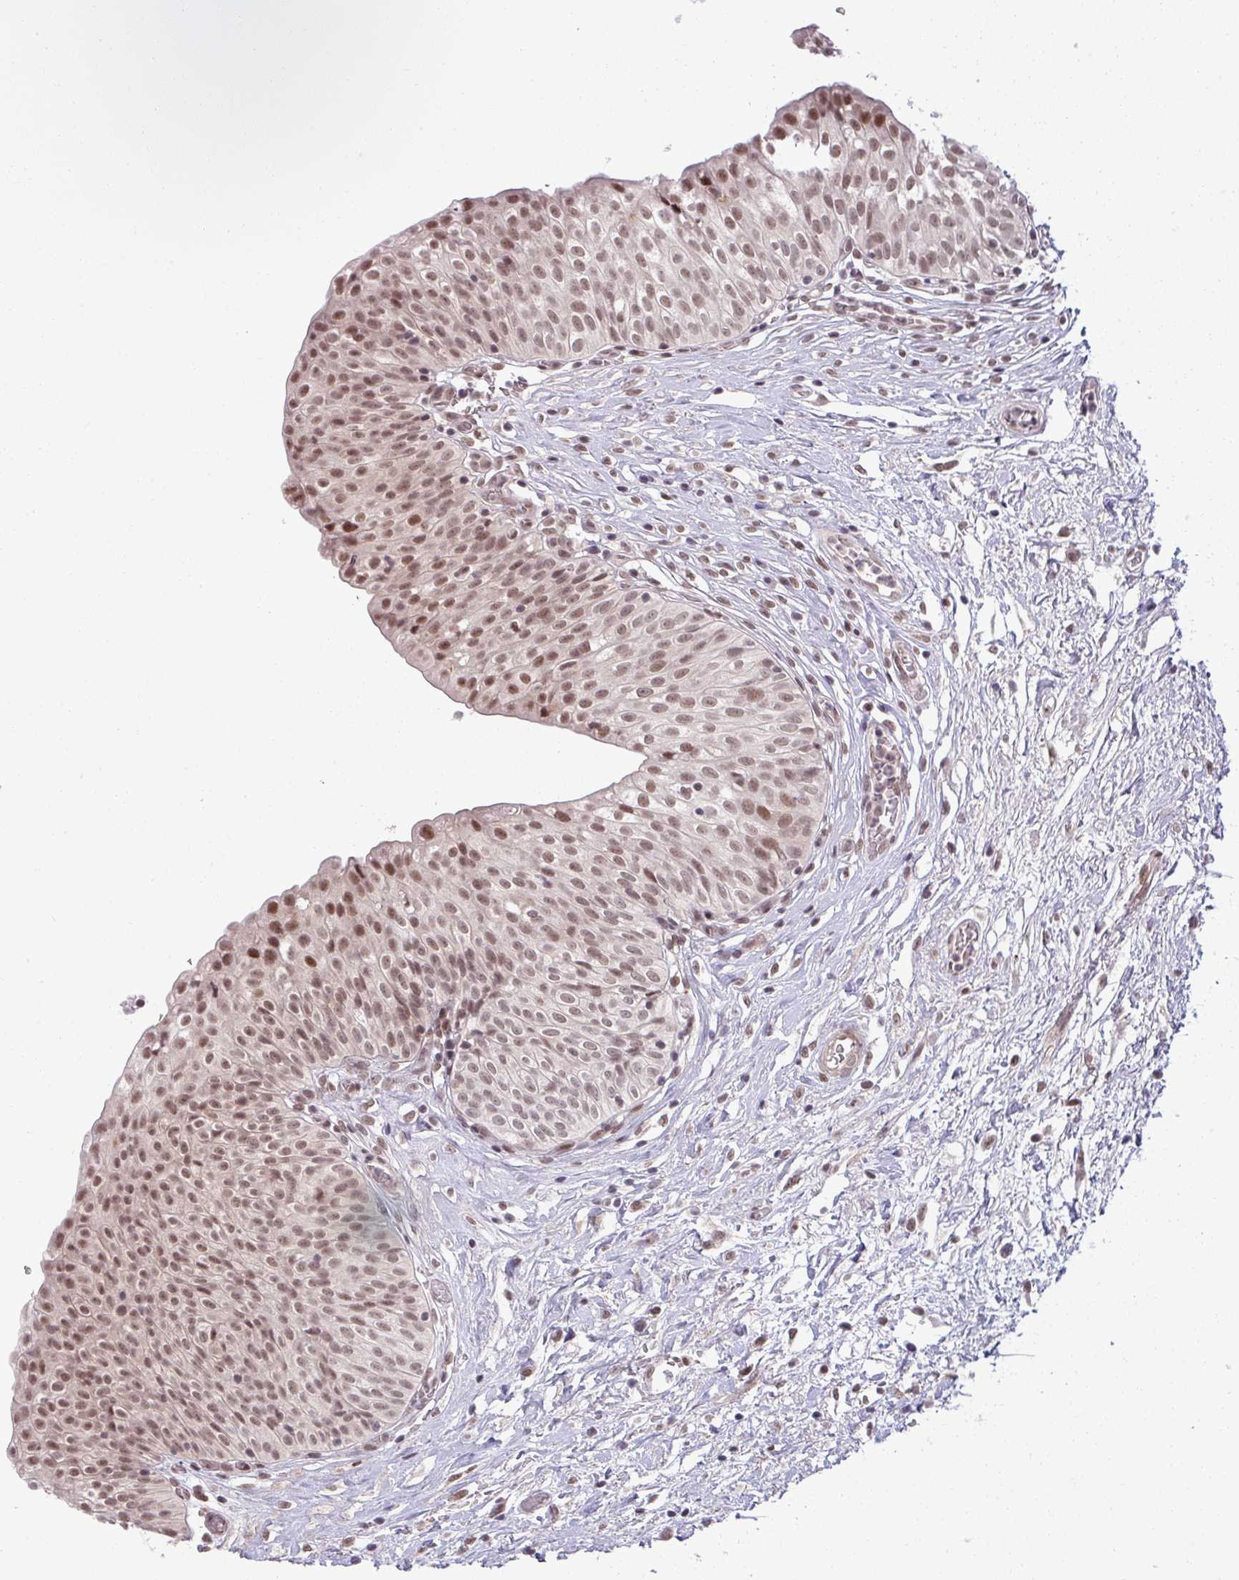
{"staining": {"intensity": "moderate", "quantity": ">75%", "location": "nuclear"}, "tissue": "urinary bladder", "cell_type": "Urothelial cells", "image_type": "normal", "snomed": [{"axis": "morphology", "description": "Normal tissue, NOS"}, {"axis": "topography", "description": "Urinary bladder"}], "caption": "Urothelial cells demonstrate medium levels of moderate nuclear expression in approximately >75% of cells in benign urinary bladder.", "gene": "PTPN20", "patient": {"sex": "male", "age": 55}}